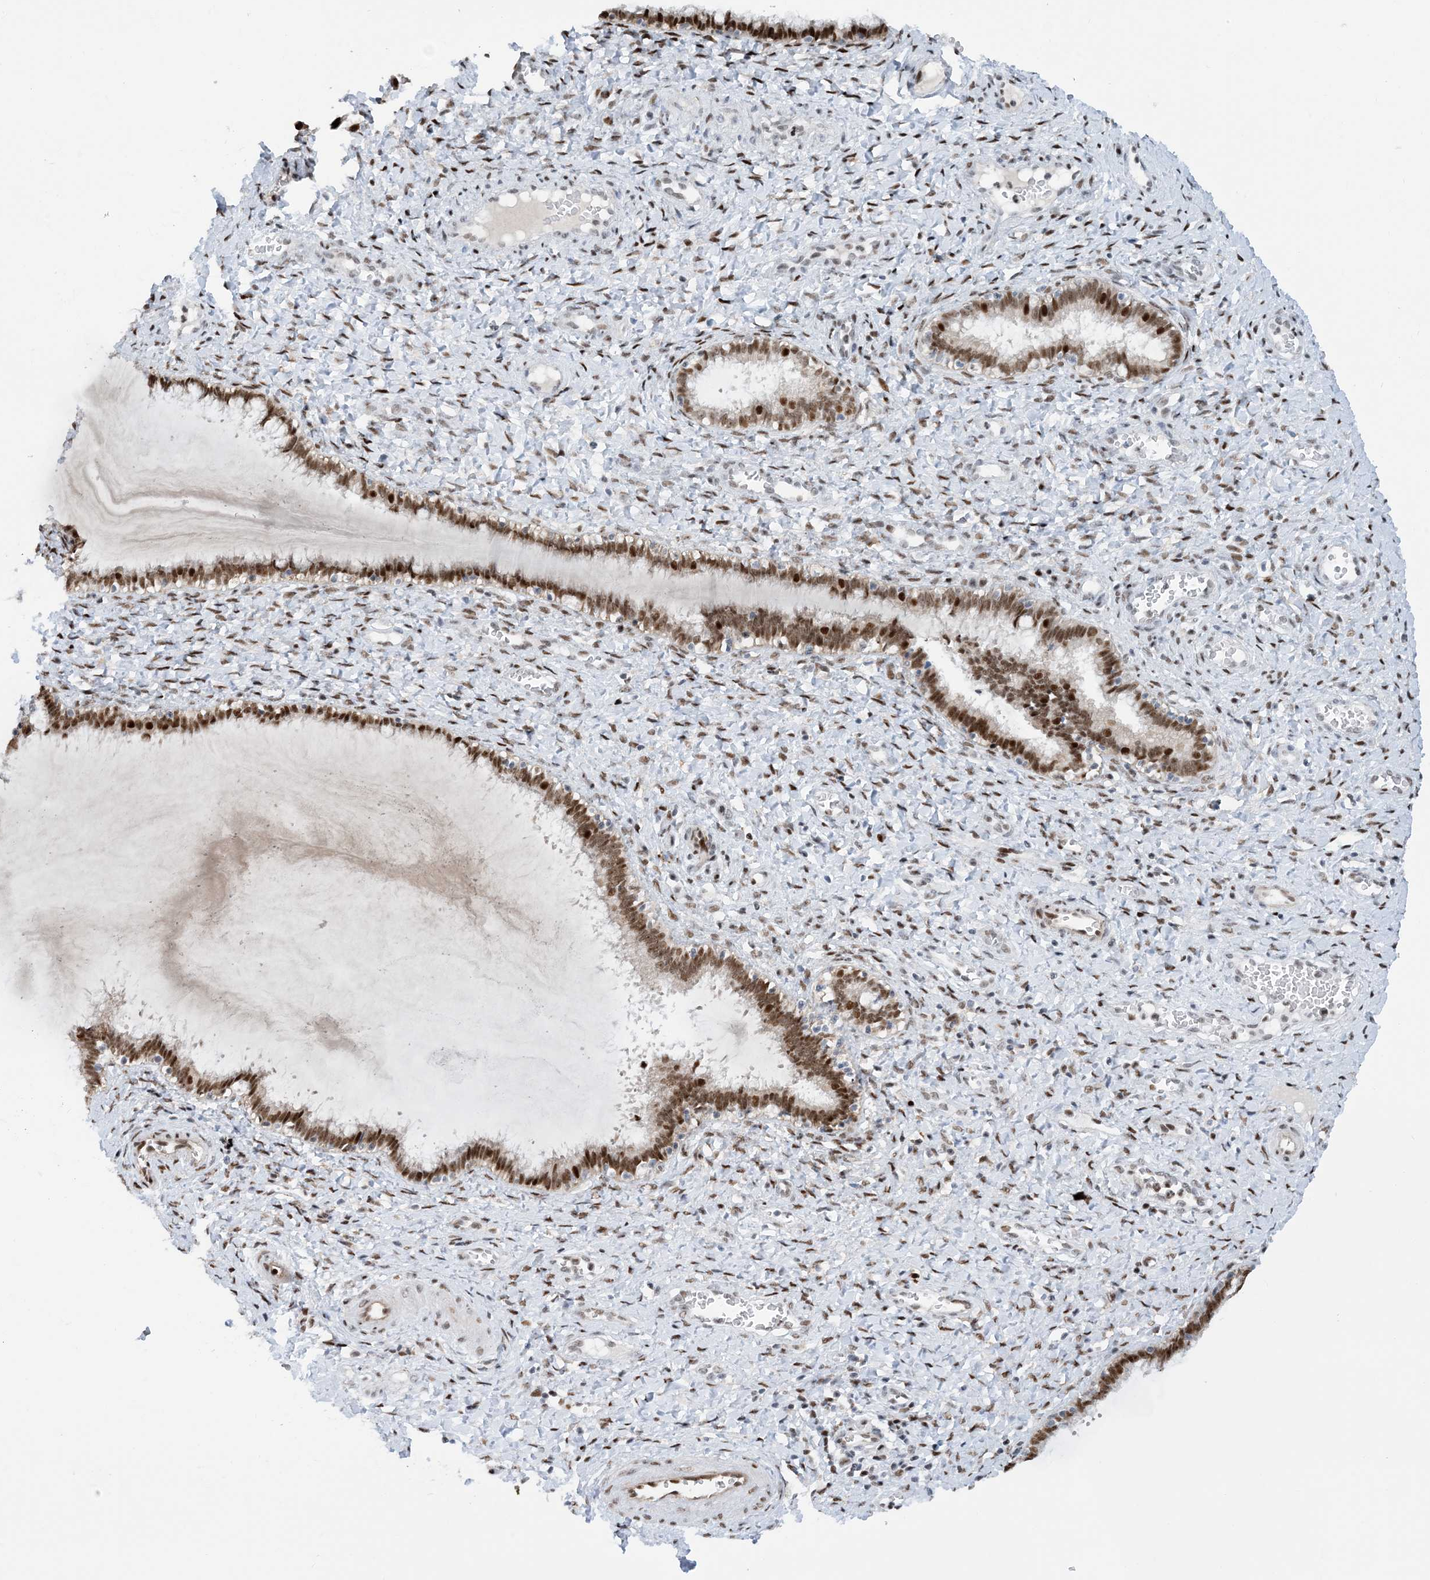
{"staining": {"intensity": "strong", "quantity": ">75%", "location": "nuclear"}, "tissue": "cervix", "cell_type": "Glandular cells", "image_type": "normal", "snomed": [{"axis": "morphology", "description": "Normal tissue, NOS"}, {"axis": "morphology", "description": "Adenocarcinoma, NOS"}, {"axis": "topography", "description": "Cervix"}], "caption": "The photomicrograph displays a brown stain indicating the presence of a protein in the nuclear of glandular cells in cervix.", "gene": "HEMK1", "patient": {"sex": "female", "age": 29}}